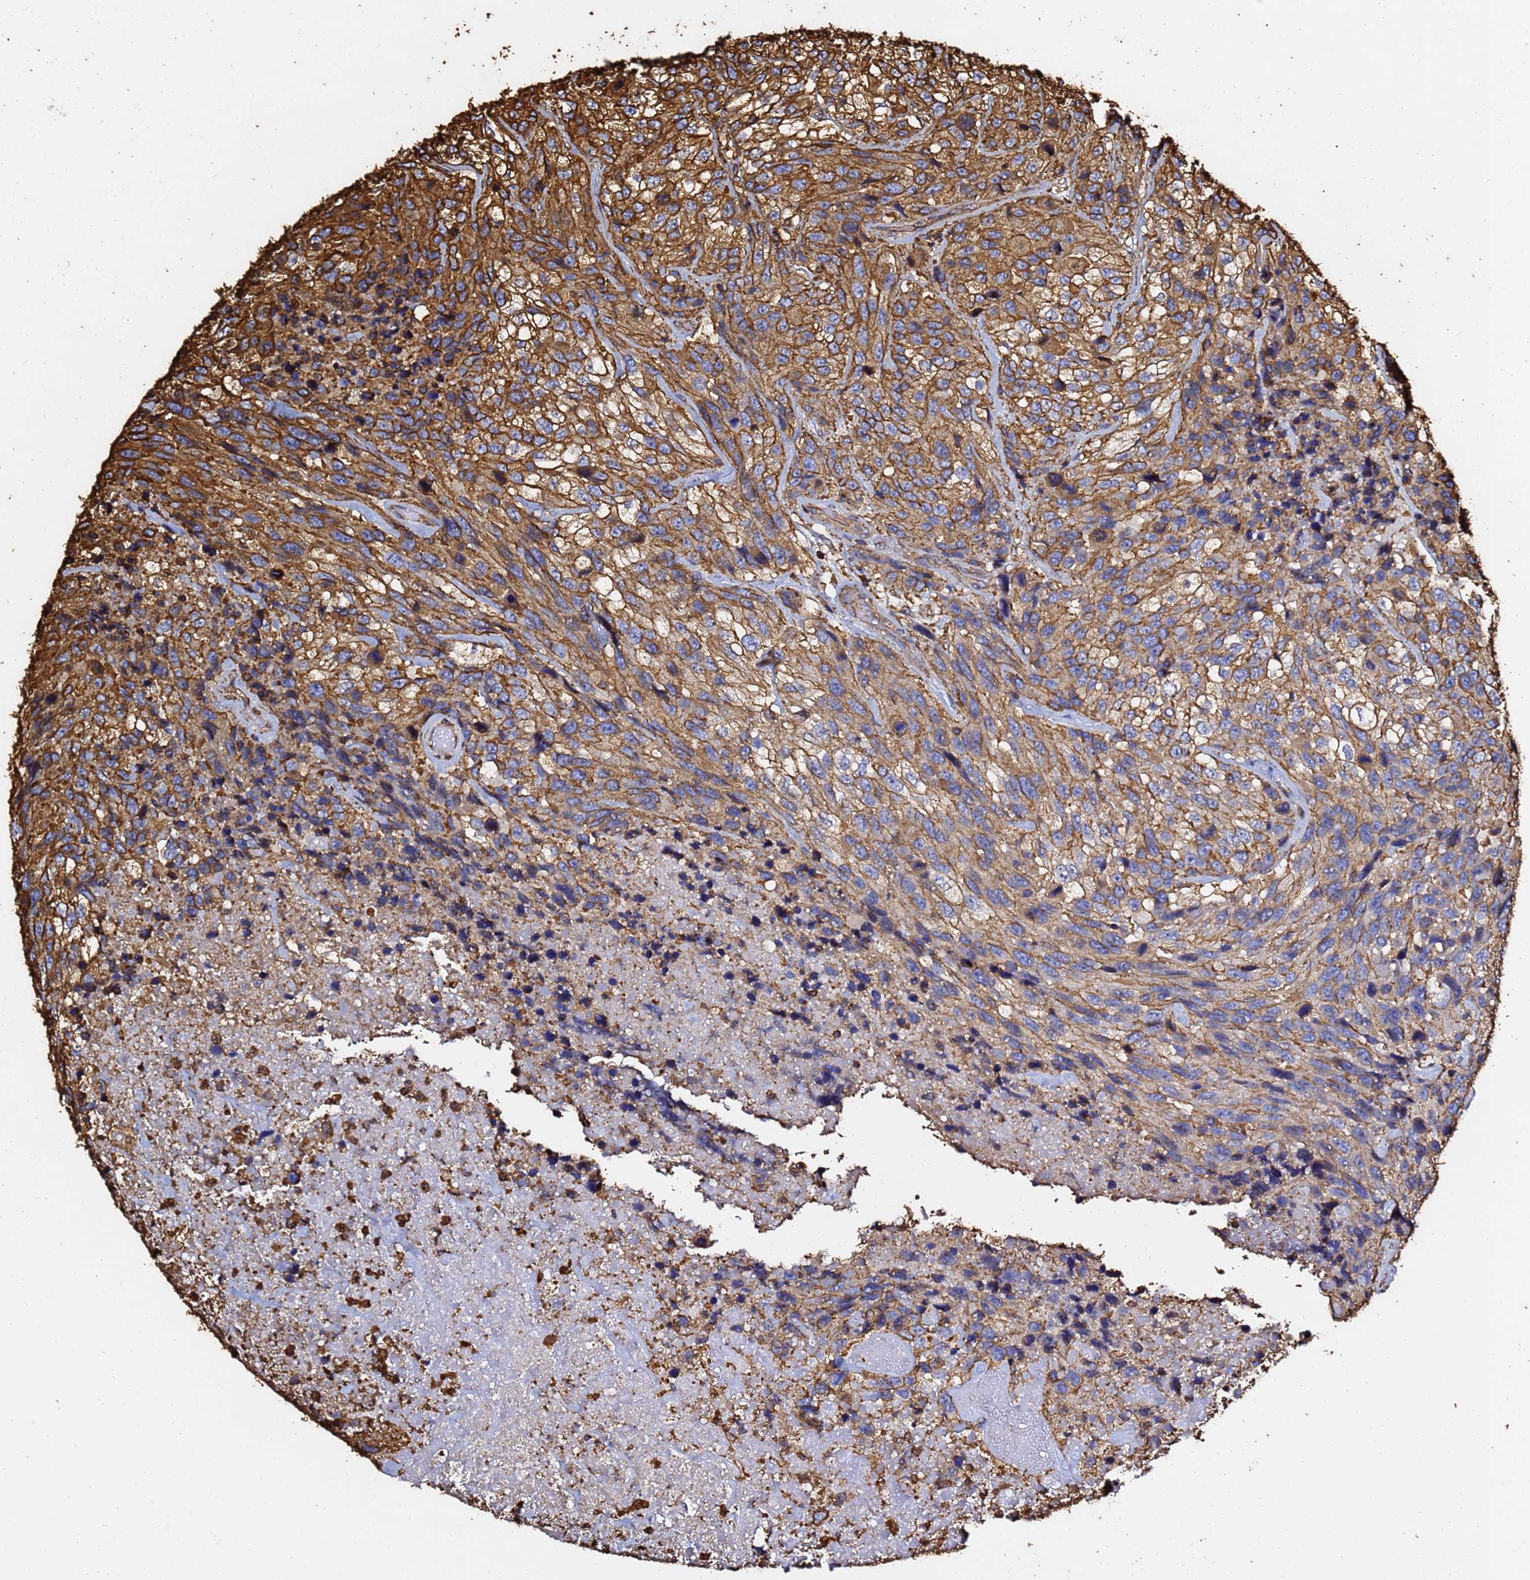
{"staining": {"intensity": "strong", "quantity": ">75%", "location": "cytoplasmic/membranous"}, "tissue": "urothelial cancer", "cell_type": "Tumor cells", "image_type": "cancer", "snomed": [{"axis": "morphology", "description": "Urothelial carcinoma, High grade"}, {"axis": "topography", "description": "Urinary bladder"}], "caption": "Immunohistochemical staining of human urothelial carcinoma (high-grade) shows high levels of strong cytoplasmic/membranous protein expression in approximately >75% of tumor cells.", "gene": "ACTB", "patient": {"sex": "female", "age": 70}}